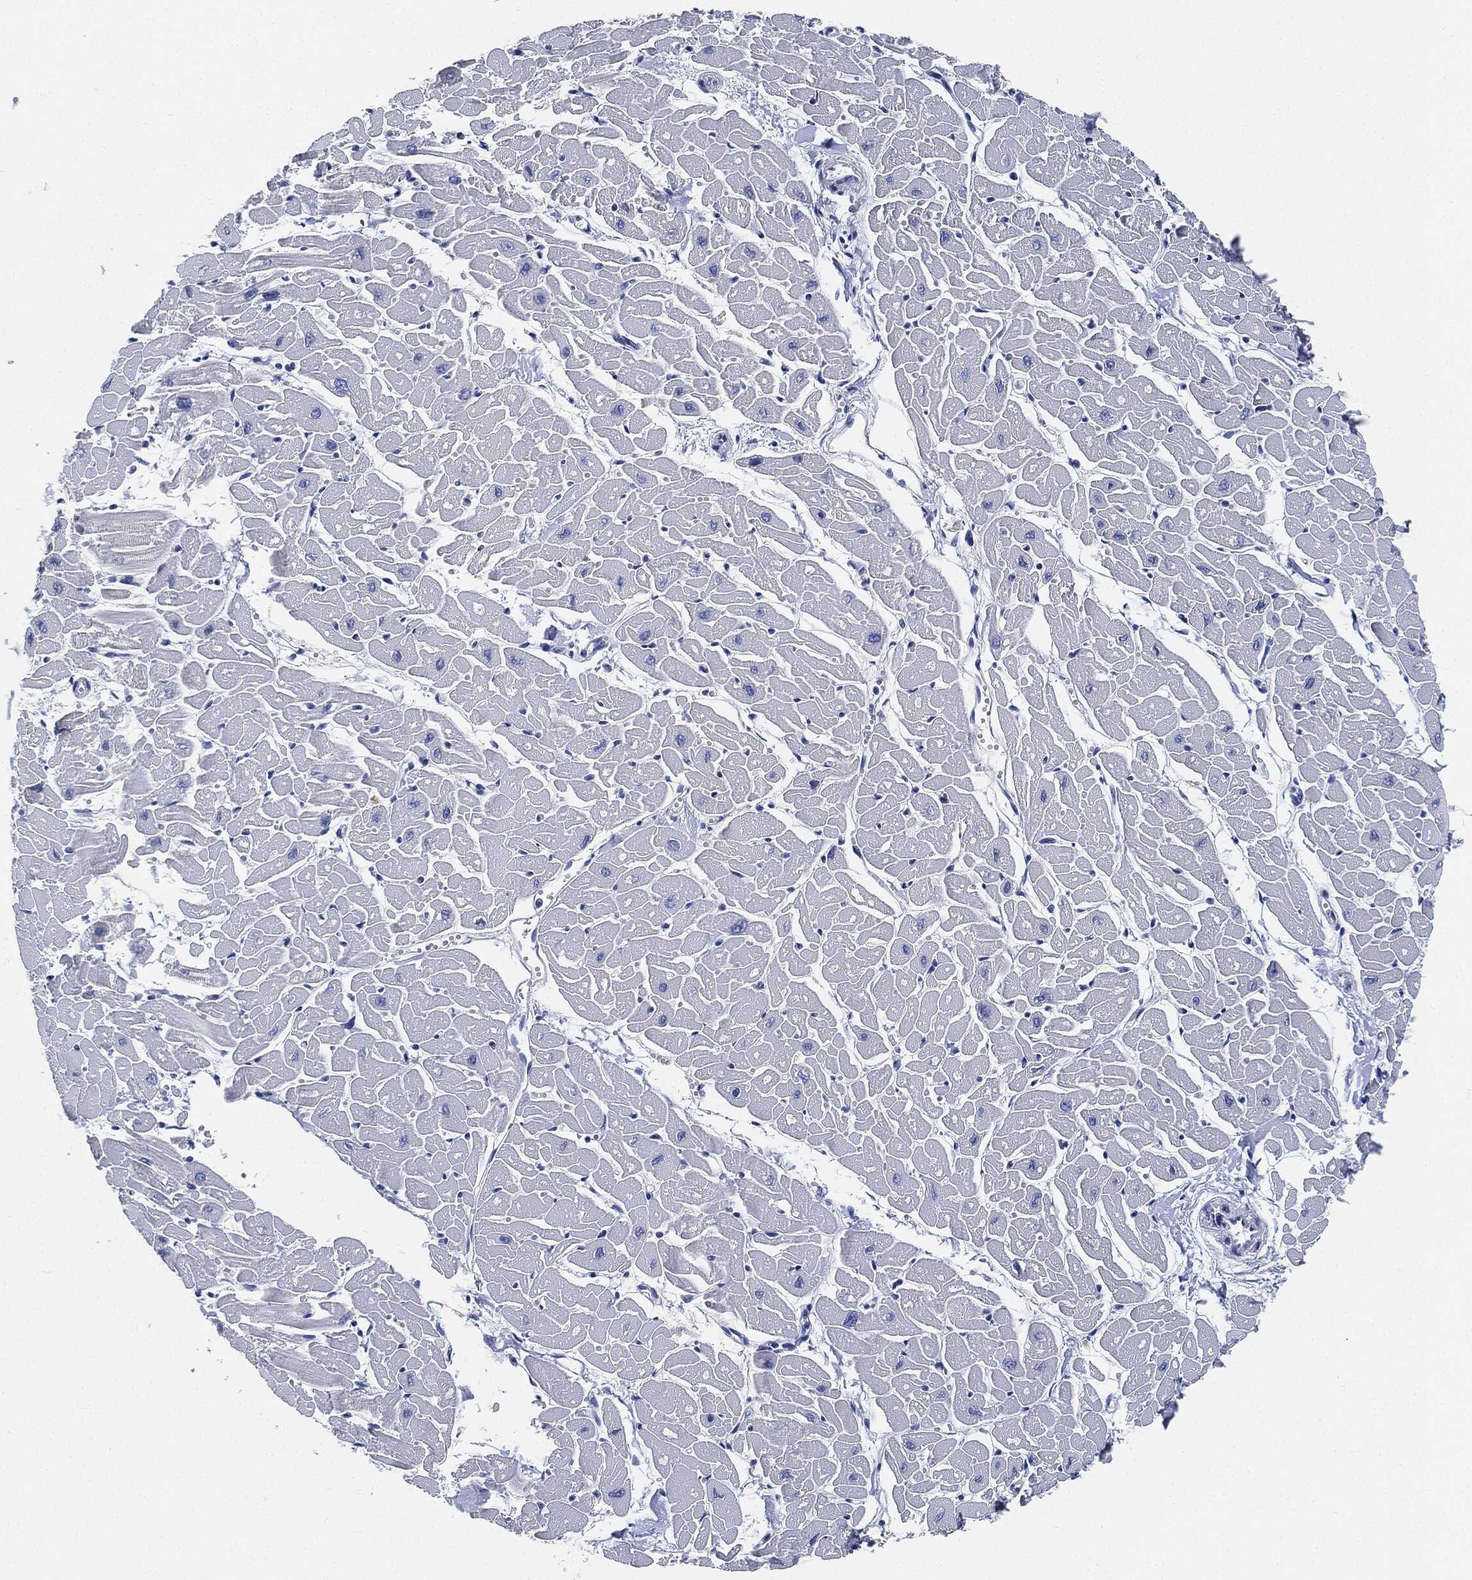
{"staining": {"intensity": "negative", "quantity": "none", "location": "none"}, "tissue": "heart muscle", "cell_type": "Cardiomyocytes", "image_type": "normal", "snomed": [{"axis": "morphology", "description": "Normal tissue, NOS"}, {"axis": "topography", "description": "Heart"}], "caption": "DAB (3,3'-diaminobenzidine) immunohistochemical staining of benign heart muscle demonstrates no significant staining in cardiomyocytes. (DAB immunohistochemistry visualized using brightfield microscopy, high magnification).", "gene": "IGLV6", "patient": {"sex": "male", "age": 57}}